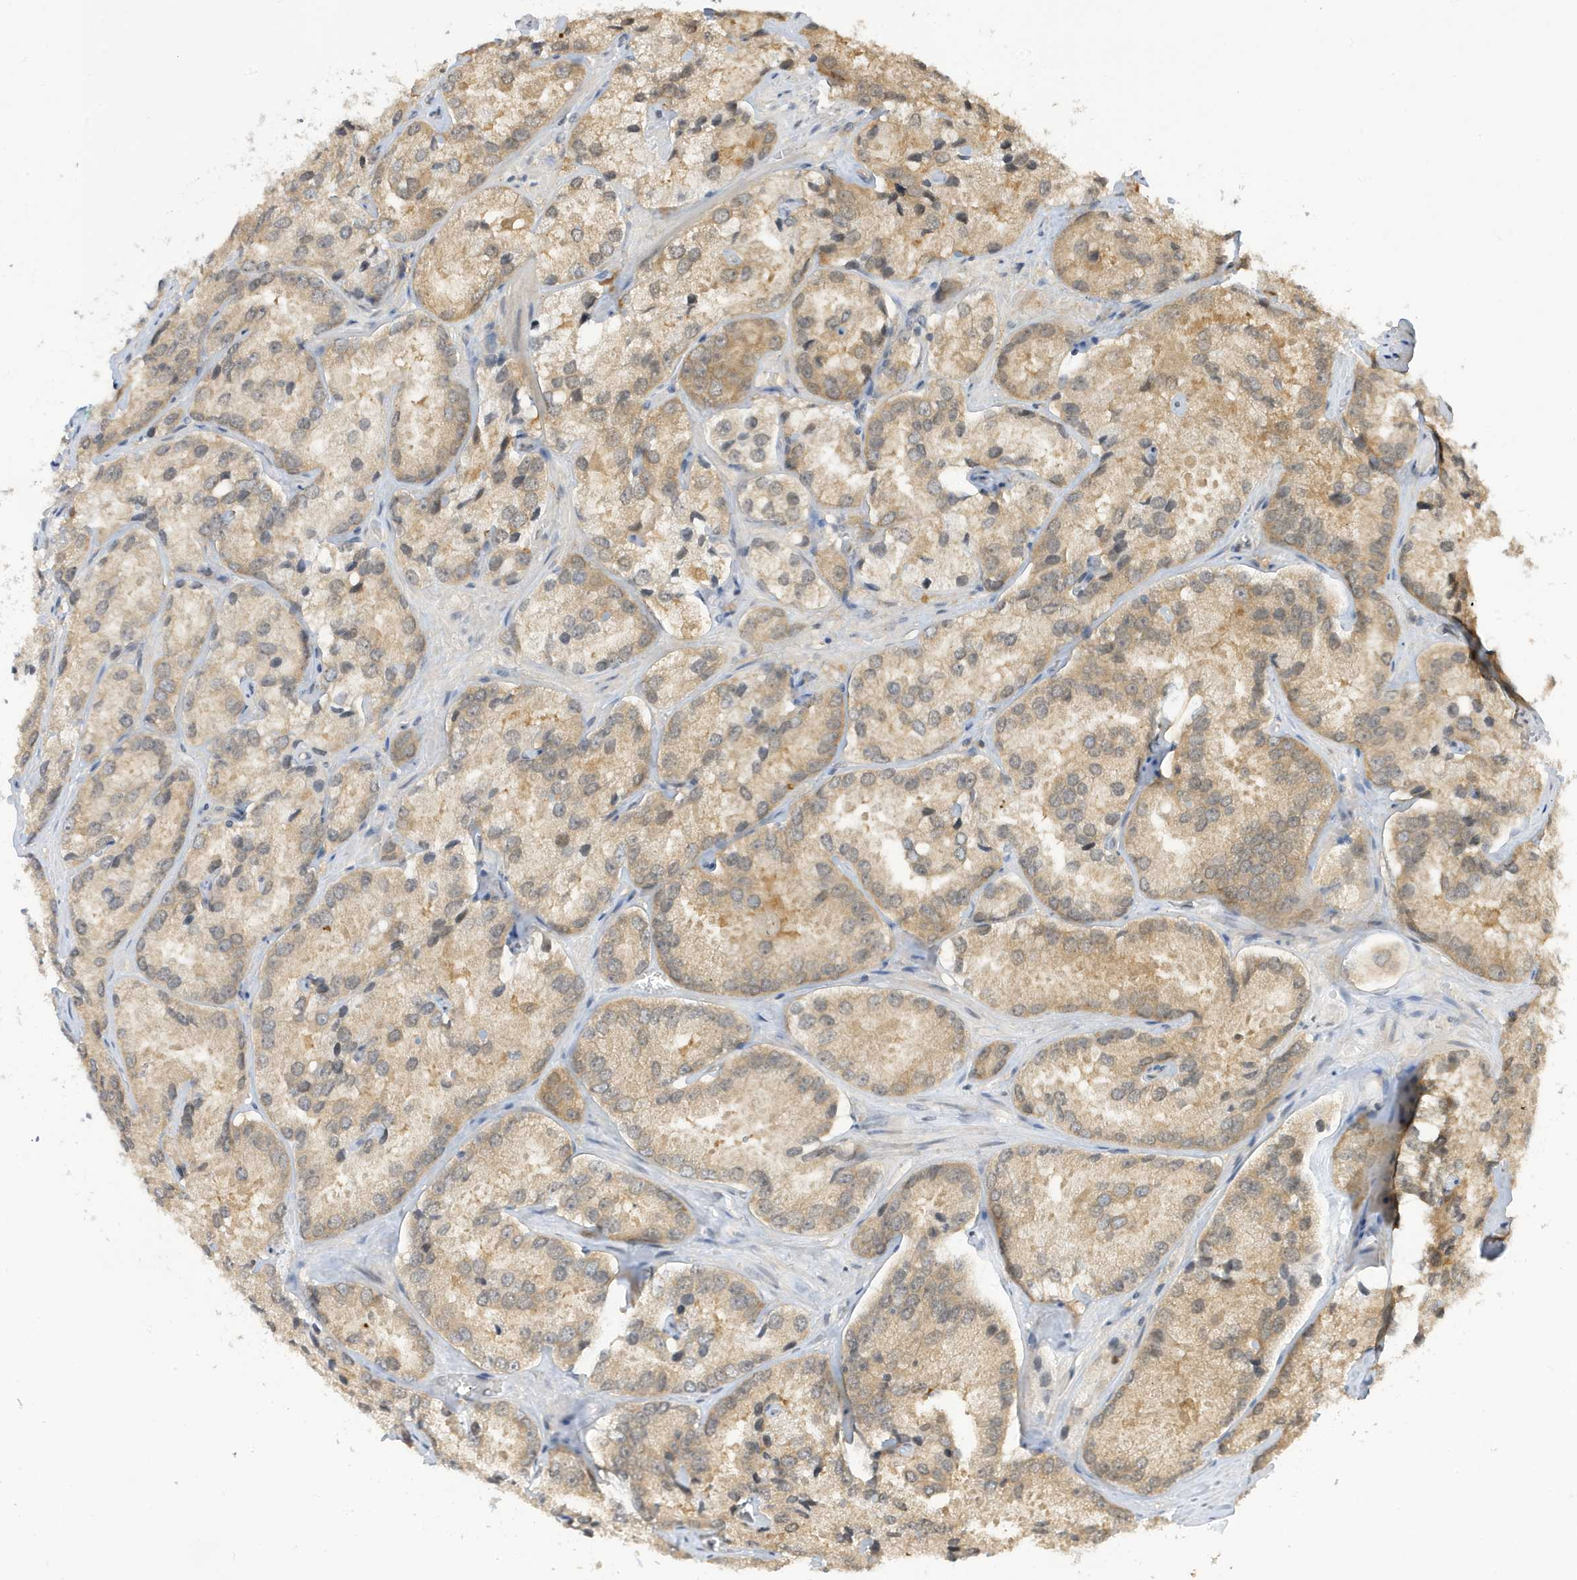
{"staining": {"intensity": "moderate", "quantity": ">75%", "location": "cytoplasmic/membranous,nuclear"}, "tissue": "prostate cancer", "cell_type": "Tumor cells", "image_type": "cancer", "snomed": [{"axis": "morphology", "description": "Adenocarcinoma, High grade"}, {"axis": "topography", "description": "Prostate"}], "caption": "About >75% of tumor cells in human prostate adenocarcinoma (high-grade) exhibit moderate cytoplasmic/membranous and nuclear protein expression as visualized by brown immunohistochemical staining.", "gene": "TAB3", "patient": {"sex": "male", "age": 66}}